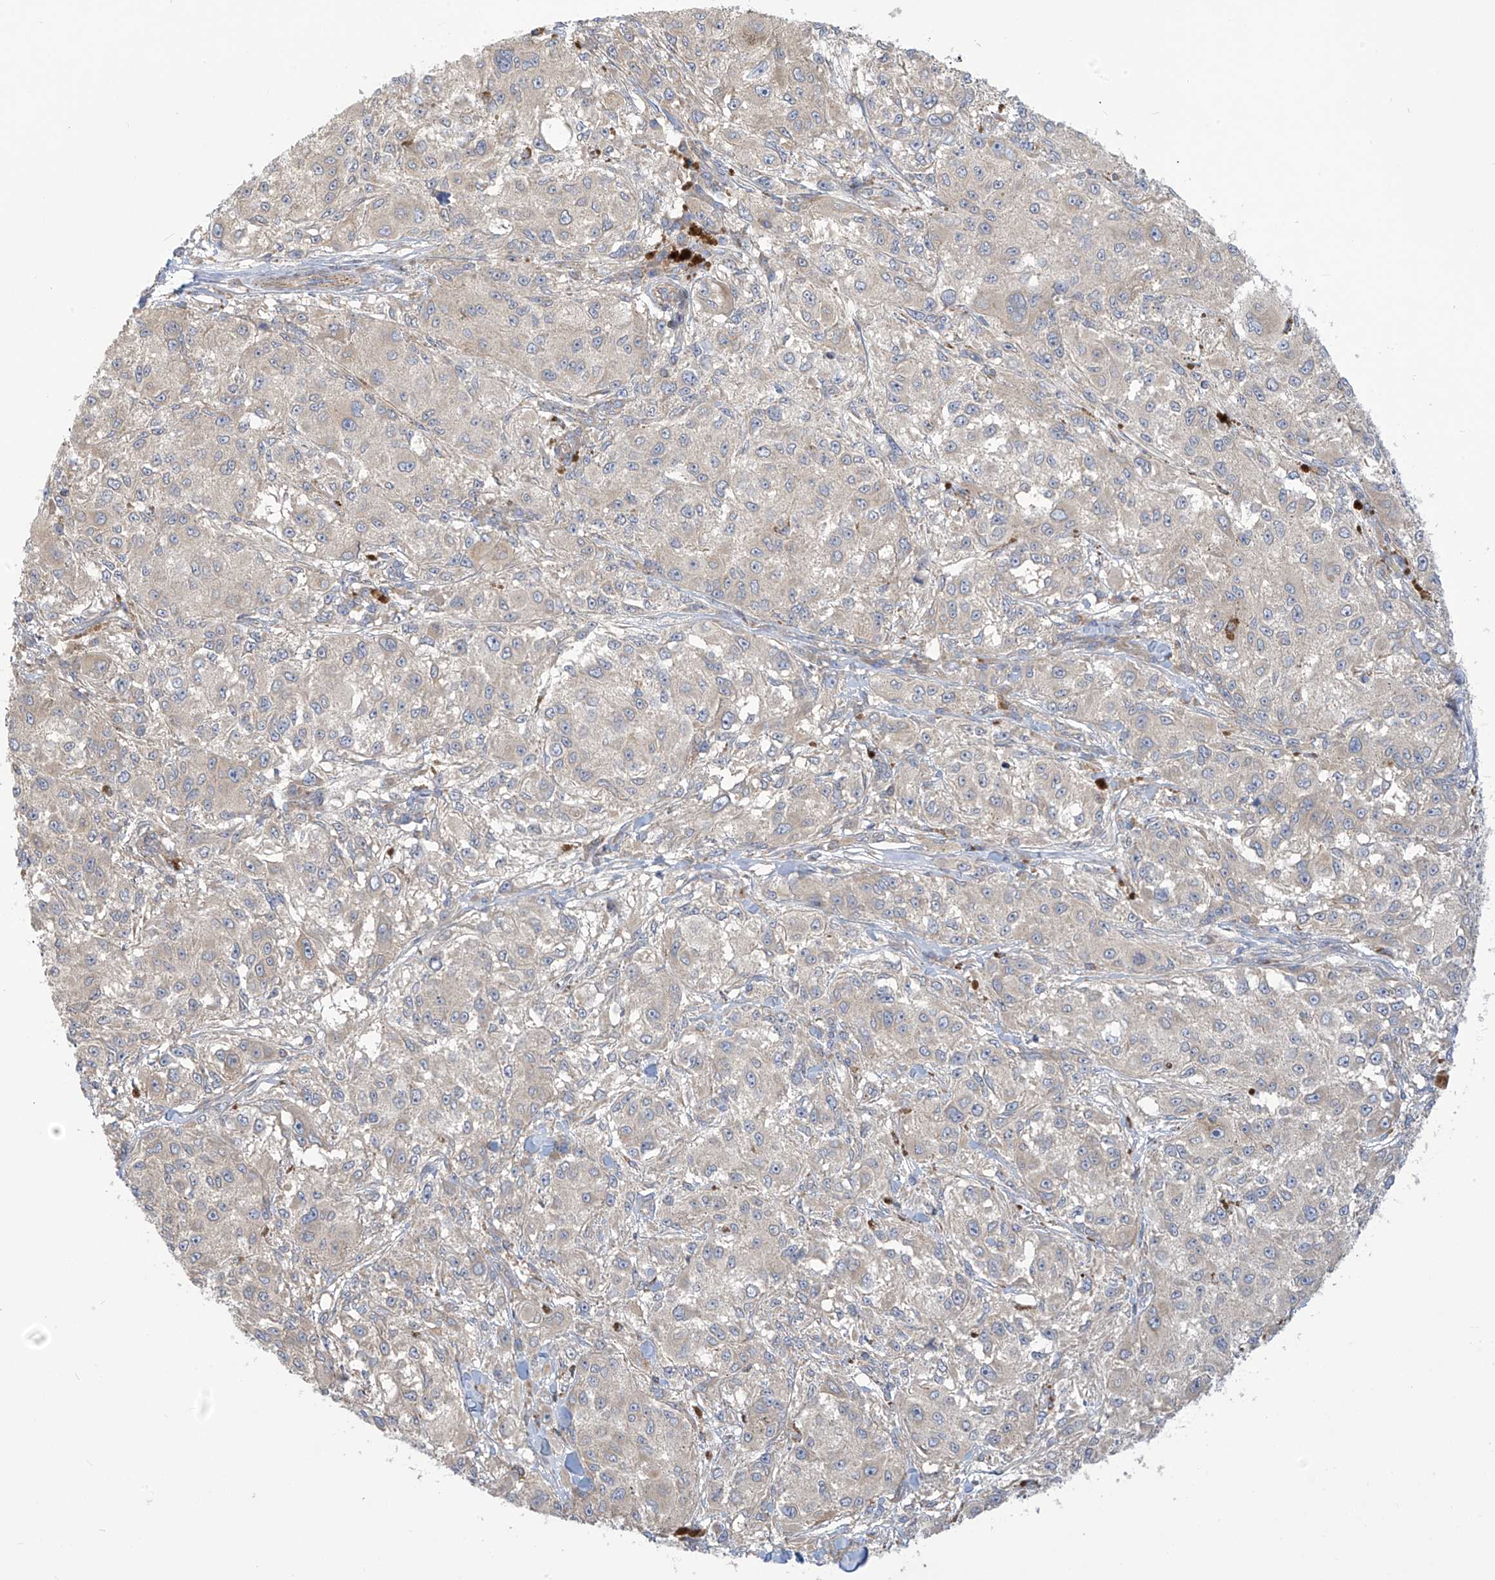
{"staining": {"intensity": "negative", "quantity": "none", "location": "none"}, "tissue": "melanoma", "cell_type": "Tumor cells", "image_type": "cancer", "snomed": [{"axis": "morphology", "description": "Necrosis, NOS"}, {"axis": "morphology", "description": "Malignant melanoma, NOS"}, {"axis": "topography", "description": "Skin"}], "caption": "Tumor cells are negative for brown protein staining in melanoma.", "gene": "ADAT2", "patient": {"sex": "female", "age": 87}}